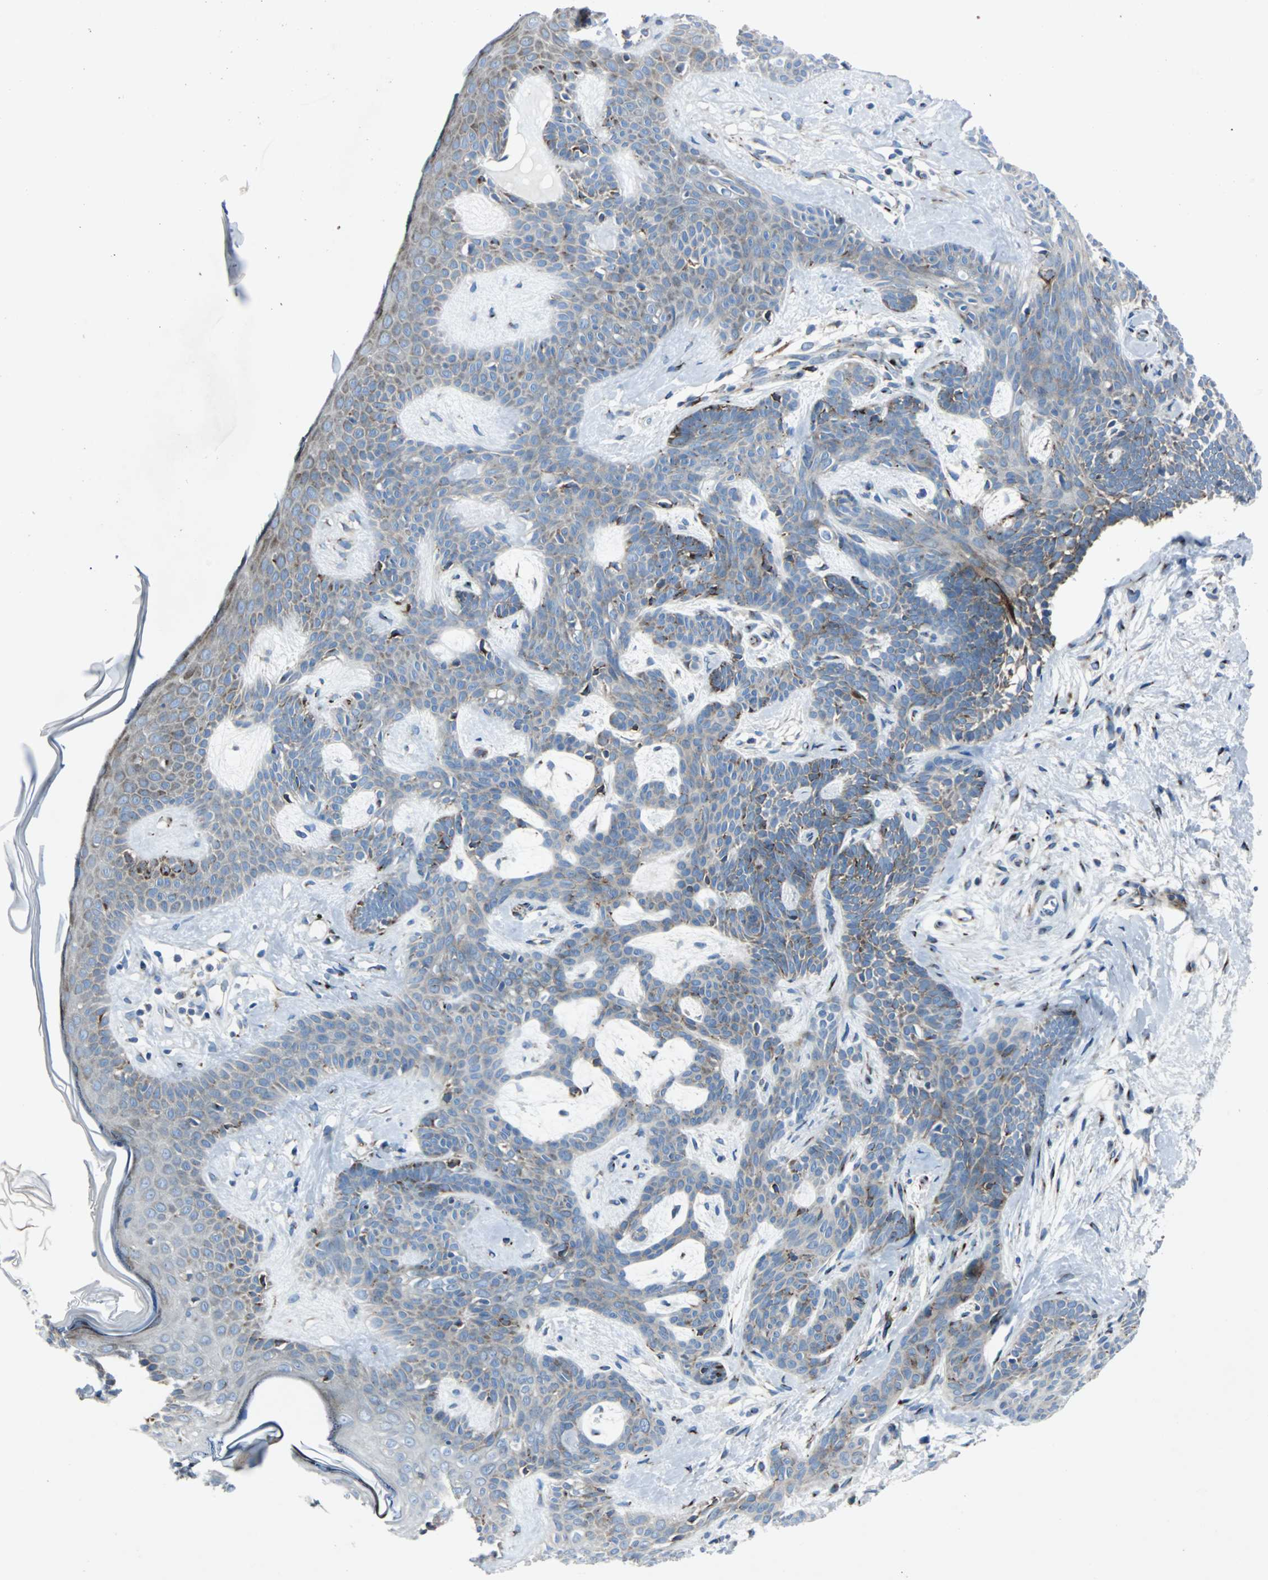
{"staining": {"intensity": "weak", "quantity": ">75%", "location": "cytoplasmic/membranous"}, "tissue": "skin cancer", "cell_type": "Tumor cells", "image_type": "cancer", "snomed": [{"axis": "morphology", "description": "Developmental malformation"}, {"axis": "morphology", "description": "Basal cell carcinoma"}, {"axis": "topography", "description": "Skin"}], "caption": "Tumor cells reveal low levels of weak cytoplasmic/membranous expression in about >75% of cells in human skin basal cell carcinoma.", "gene": "BBC3", "patient": {"sex": "female", "age": 62}}